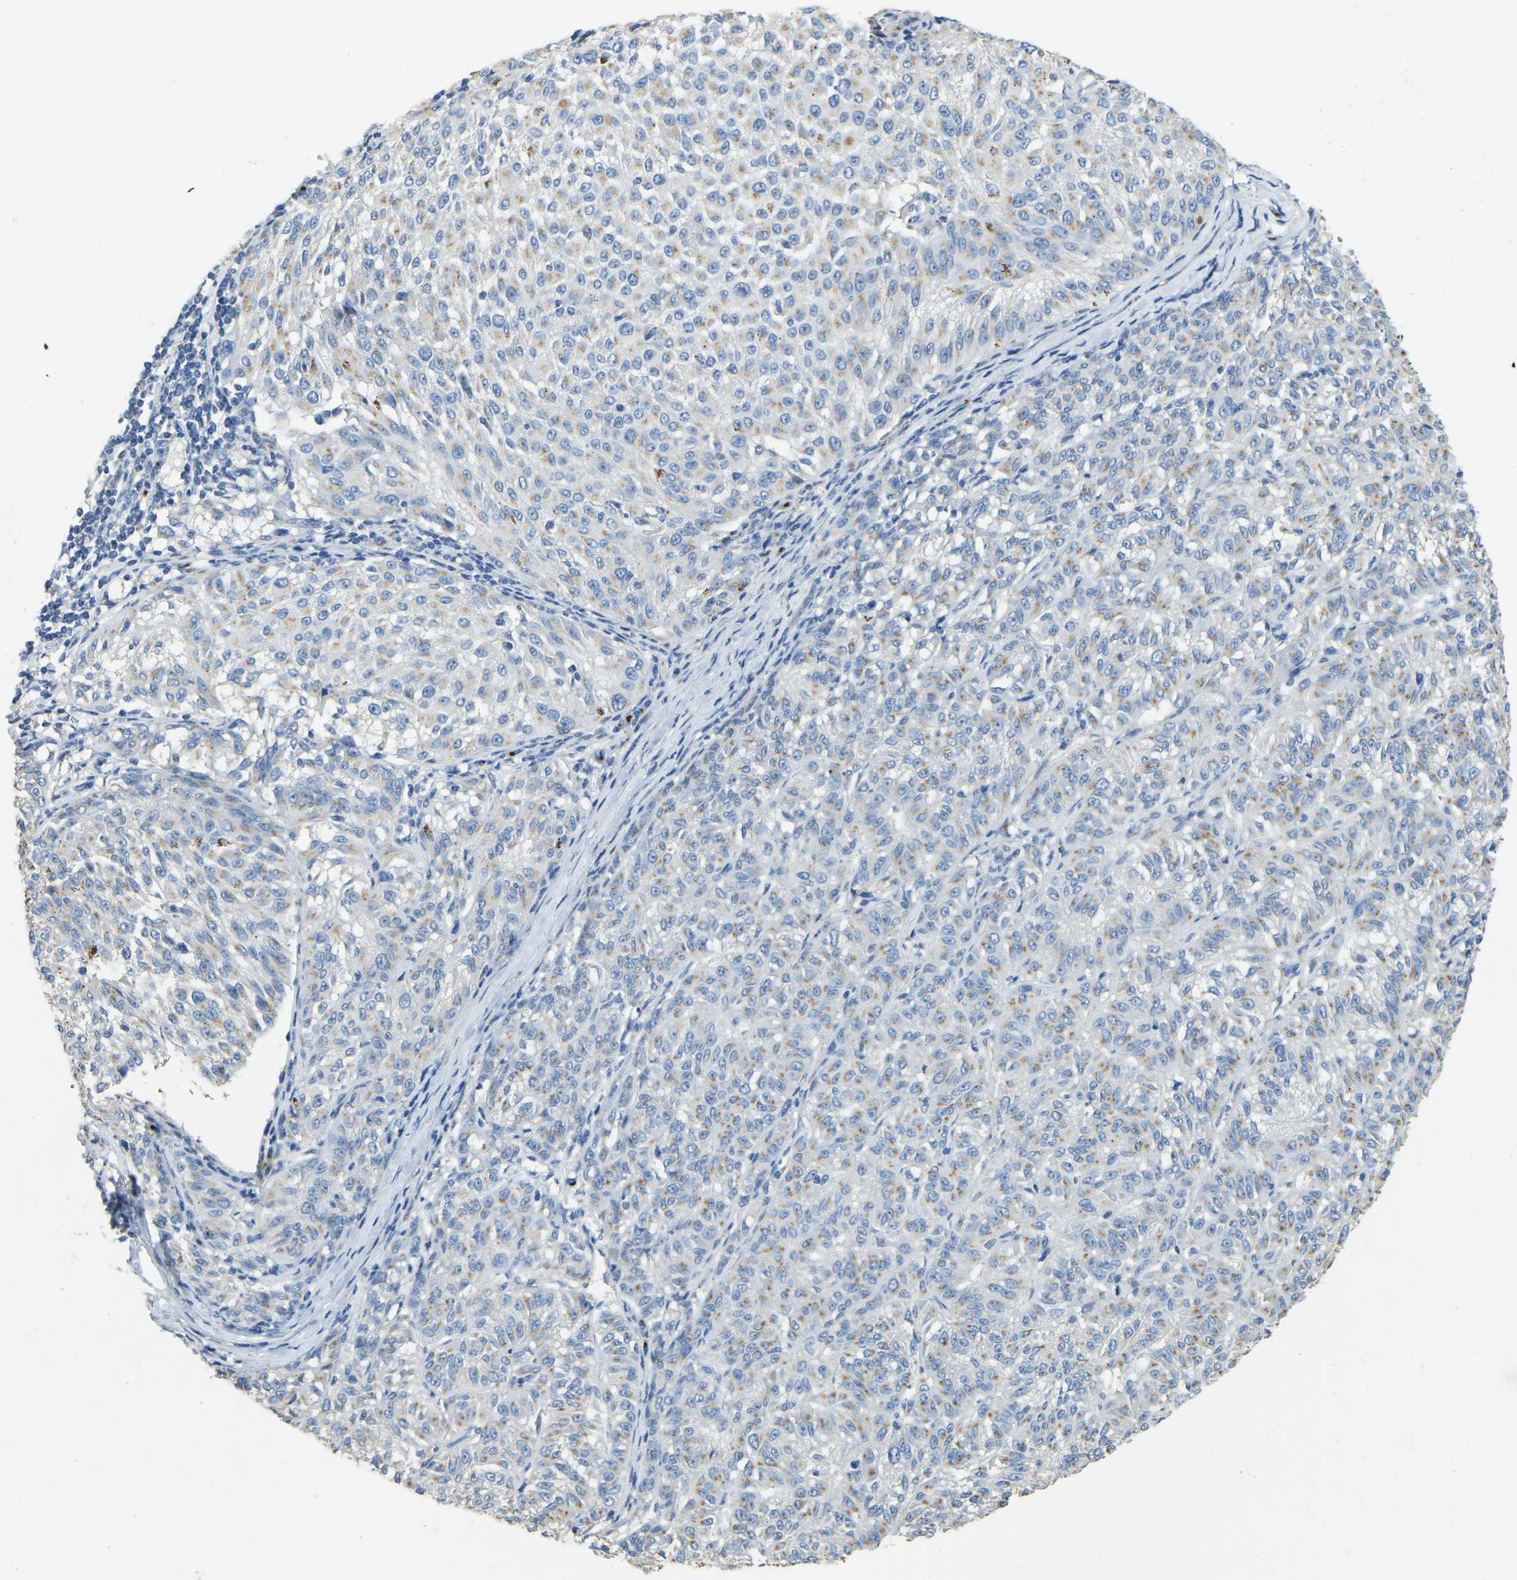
{"staining": {"intensity": "weak", "quantity": ">75%", "location": "cytoplasmic/membranous"}, "tissue": "melanoma", "cell_type": "Tumor cells", "image_type": "cancer", "snomed": [{"axis": "morphology", "description": "Malignant melanoma, NOS"}, {"axis": "topography", "description": "Skin"}], "caption": "Immunohistochemistry photomicrograph of malignant melanoma stained for a protein (brown), which displays low levels of weak cytoplasmic/membranous expression in approximately >75% of tumor cells.", "gene": "FAM174A", "patient": {"sex": "female", "age": 72}}